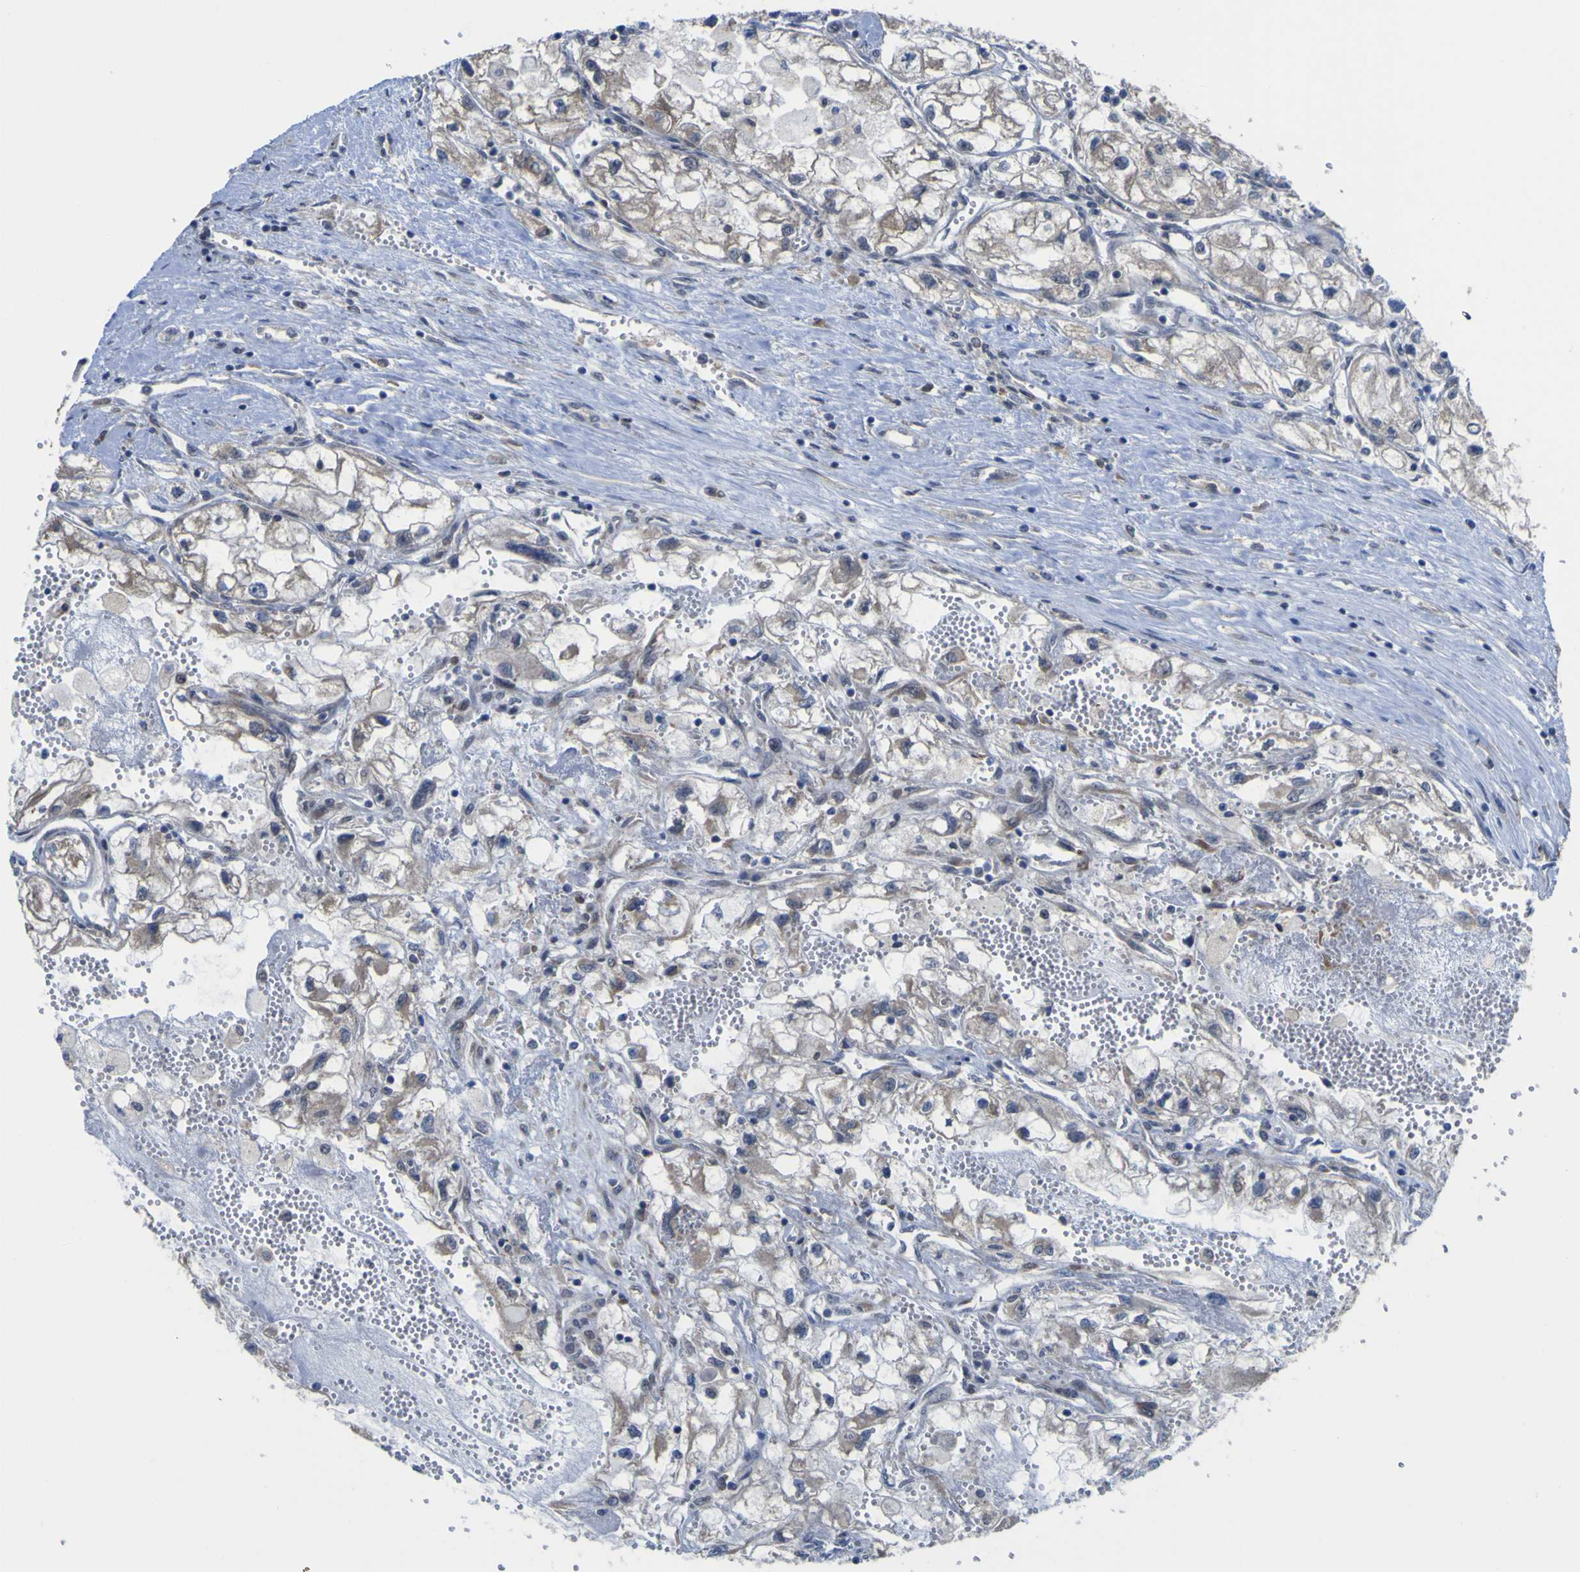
{"staining": {"intensity": "weak", "quantity": "25%-75%", "location": "cytoplasmic/membranous"}, "tissue": "renal cancer", "cell_type": "Tumor cells", "image_type": "cancer", "snomed": [{"axis": "morphology", "description": "Adenocarcinoma, NOS"}, {"axis": "topography", "description": "Kidney"}], "caption": "This is an image of immunohistochemistry (IHC) staining of adenocarcinoma (renal), which shows weak expression in the cytoplasmic/membranous of tumor cells.", "gene": "TNFRSF11A", "patient": {"sex": "female", "age": 70}}